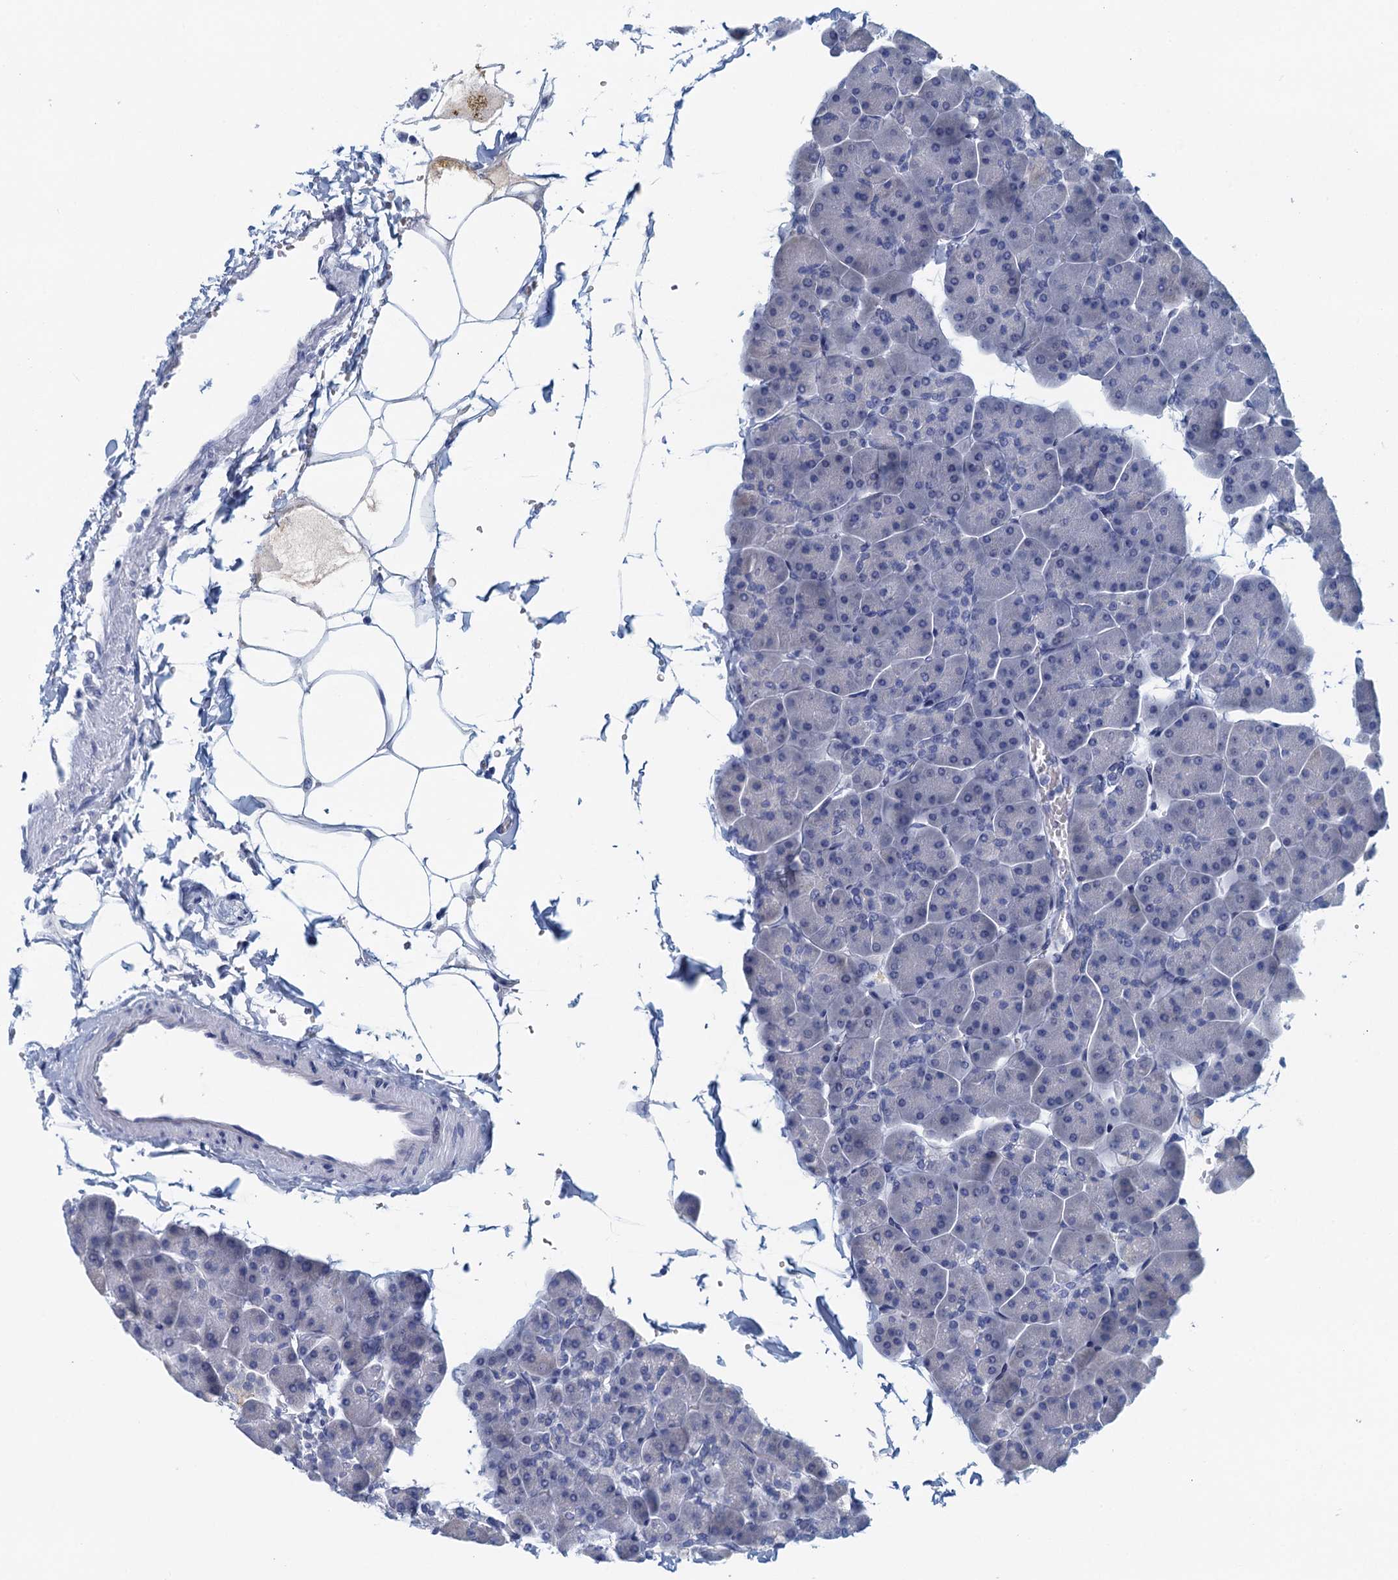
{"staining": {"intensity": "negative", "quantity": "none", "location": "none"}, "tissue": "pancreas", "cell_type": "Exocrine glandular cells", "image_type": "normal", "snomed": [{"axis": "morphology", "description": "Normal tissue, NOS"}, {"axis": "topography", "description": "Pancreas"}], "caption": "Immunohistochemical staining of benign human pancreas displays no significant expression in exocrine glandular cells.", "gene": "CYP51A1", "patient": {"sex": "male", "age": 35}}